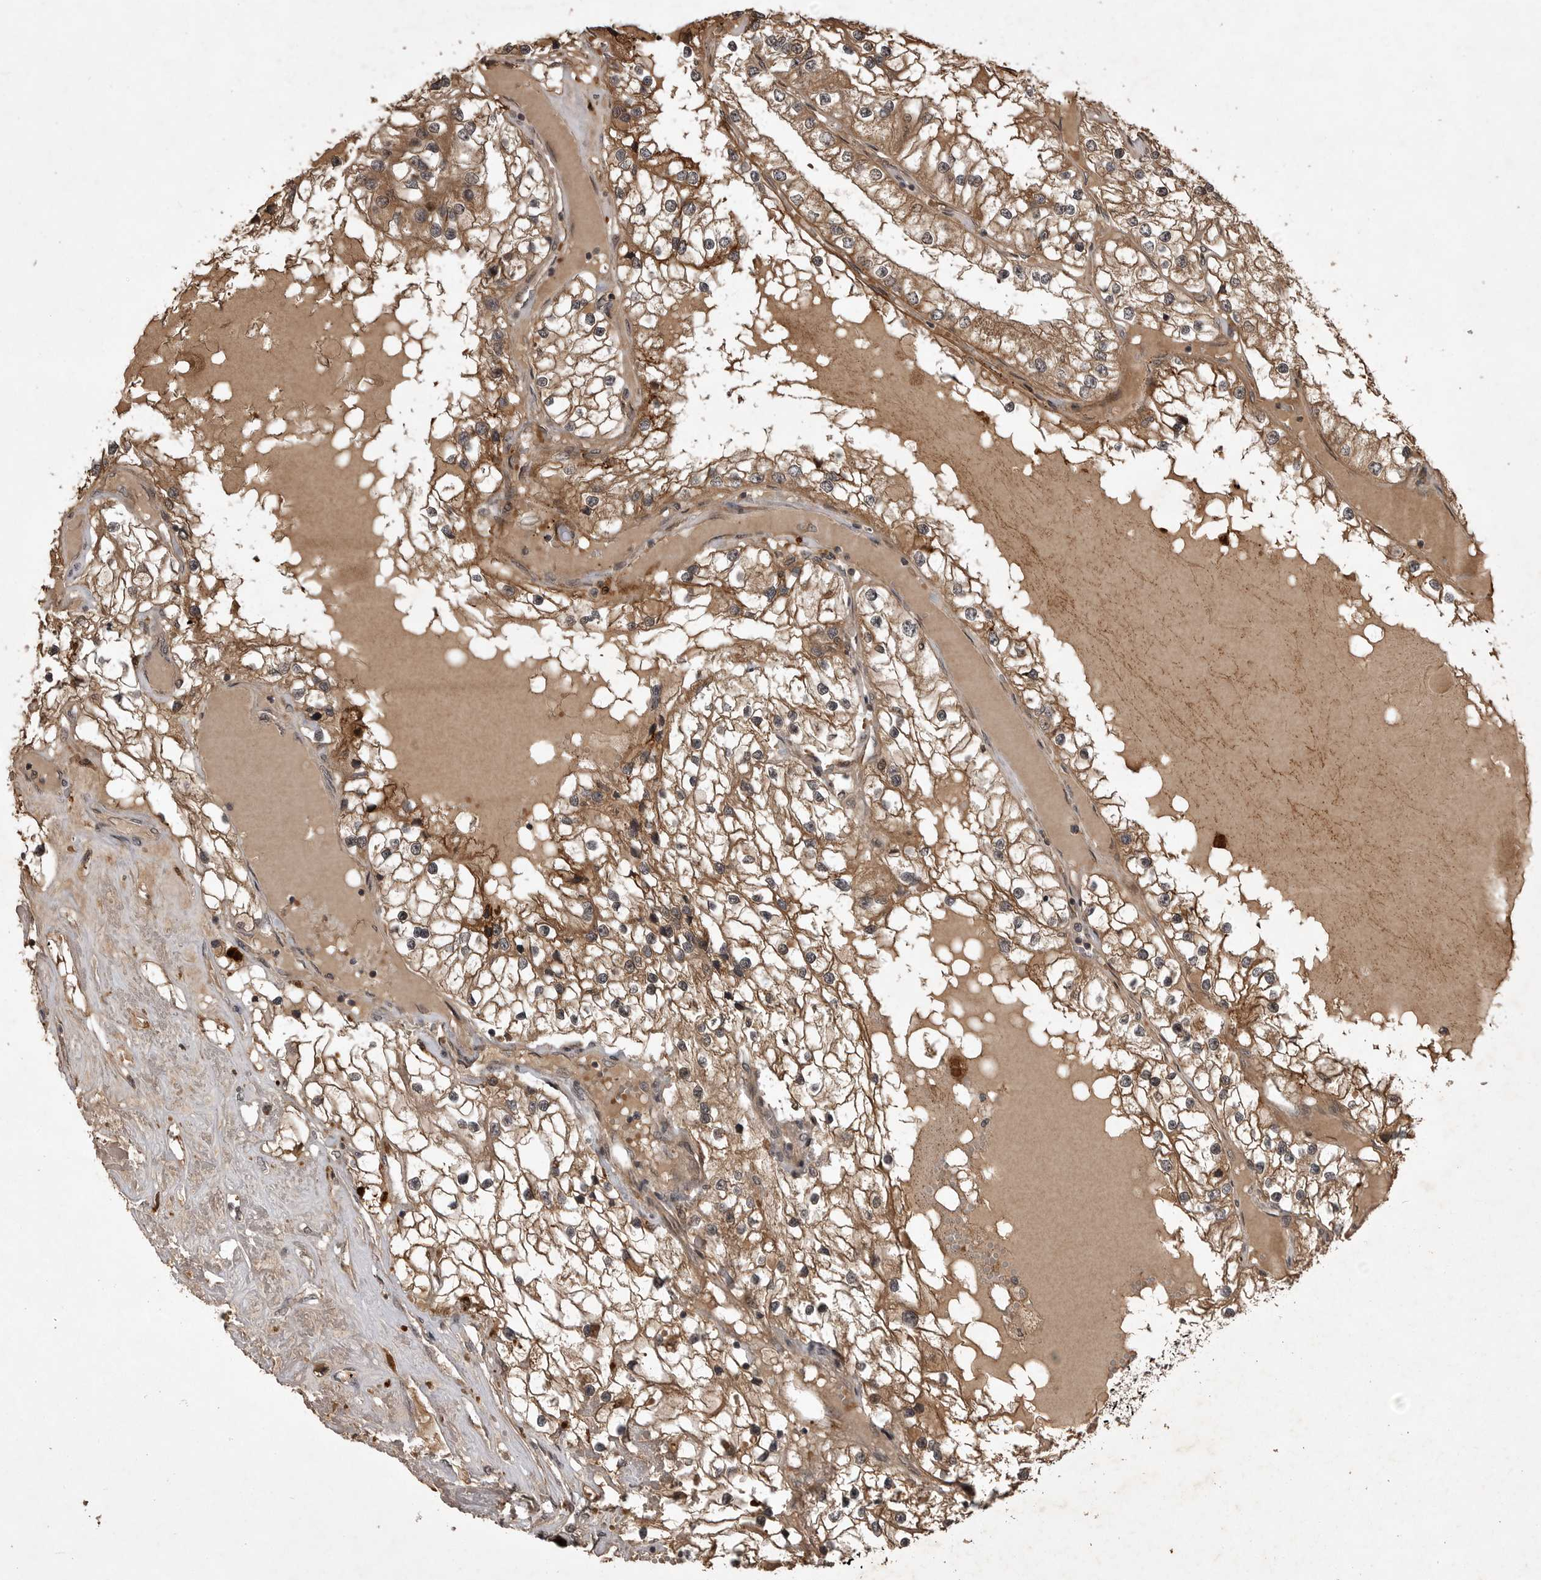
{"staining": {"intensity": "moderate", "quantity": ">75%", "location": "cytoplasmic/membranous"}, "tissue": "renal cancer", "cell_type": "Tumor cells", "image_type": "cancer", "snomed": [{"axis": "morphology", "description": "Adenocarcinoma, NOS"}, {"axis": "topography", "description": "Kidney"}], "caption": "The micrograph reveals a brown stain indicating the presence of a protein in the cytoplasmic/membranous of tumor cells in renal cancer (adenocarcinoma).", "gene": "AKAP7", "patient": {"sex": "male", "age": 68}}